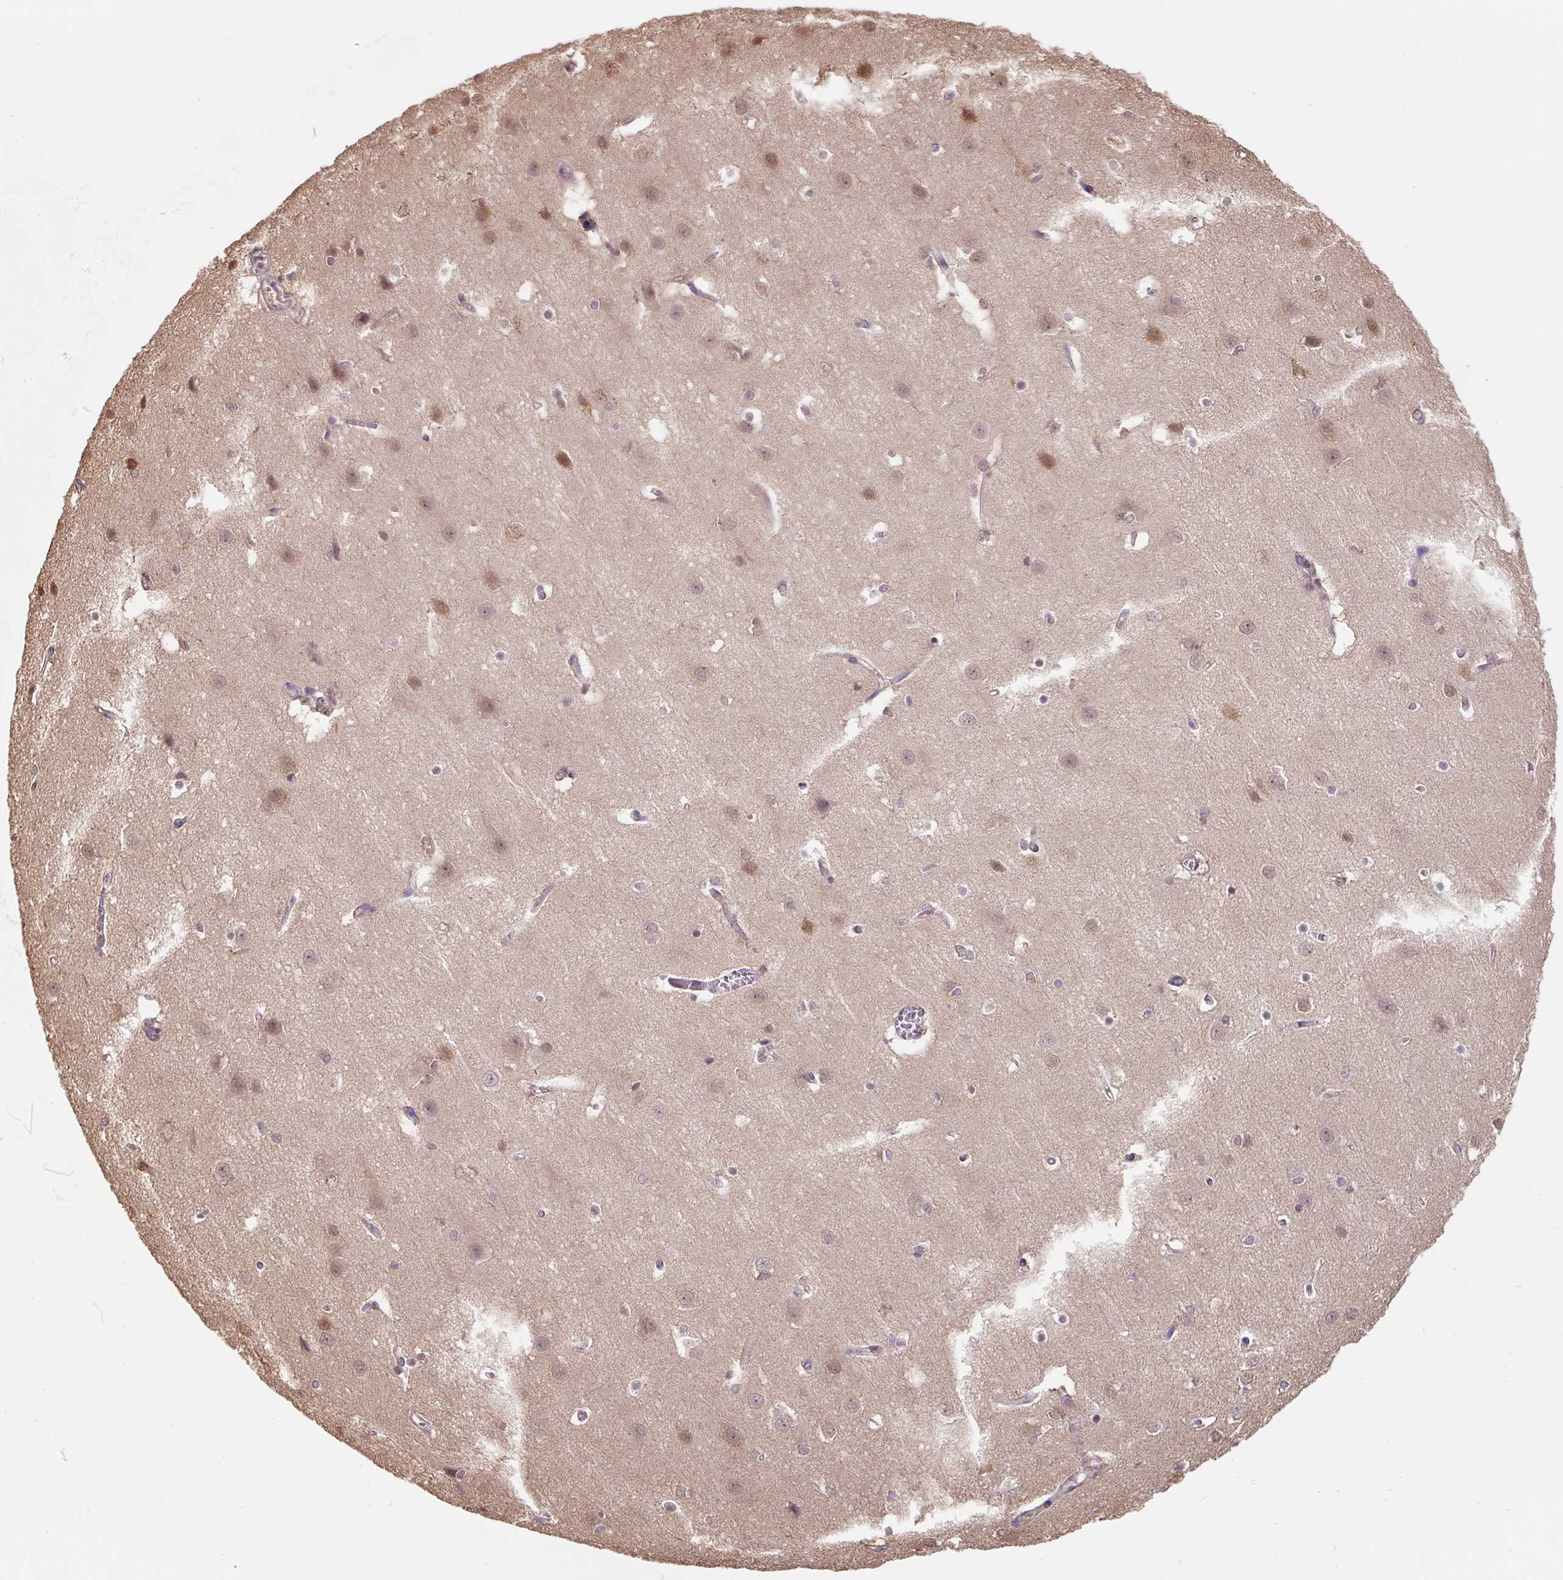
{"staining": {"intensity": "weak", "quantity": ">75%", "location": "cytoplasmic/membranous"}, "tissue": "cerebral cortex", "cell_type": "Endothelial cells", "image_type": "normal", "snomed": [{"axis": "morphology", "description": "Normal tissue, NOS"}, {"axis": "topography", "description": "Cerebral cortex"}], "caption": "The histopathology image reveals a brown stain indicating the presence of a protein in the cytoplasmic/membranous of endothelial cells in cerebral cortex. The staining was performed using DAB (3,3'-diaminobenzidine), with brown indicating positive protein expression. Nuclei are stained blue with hematoxylin.", "gene": "ST13", "patient": {"sex": "male", "age": 37}}